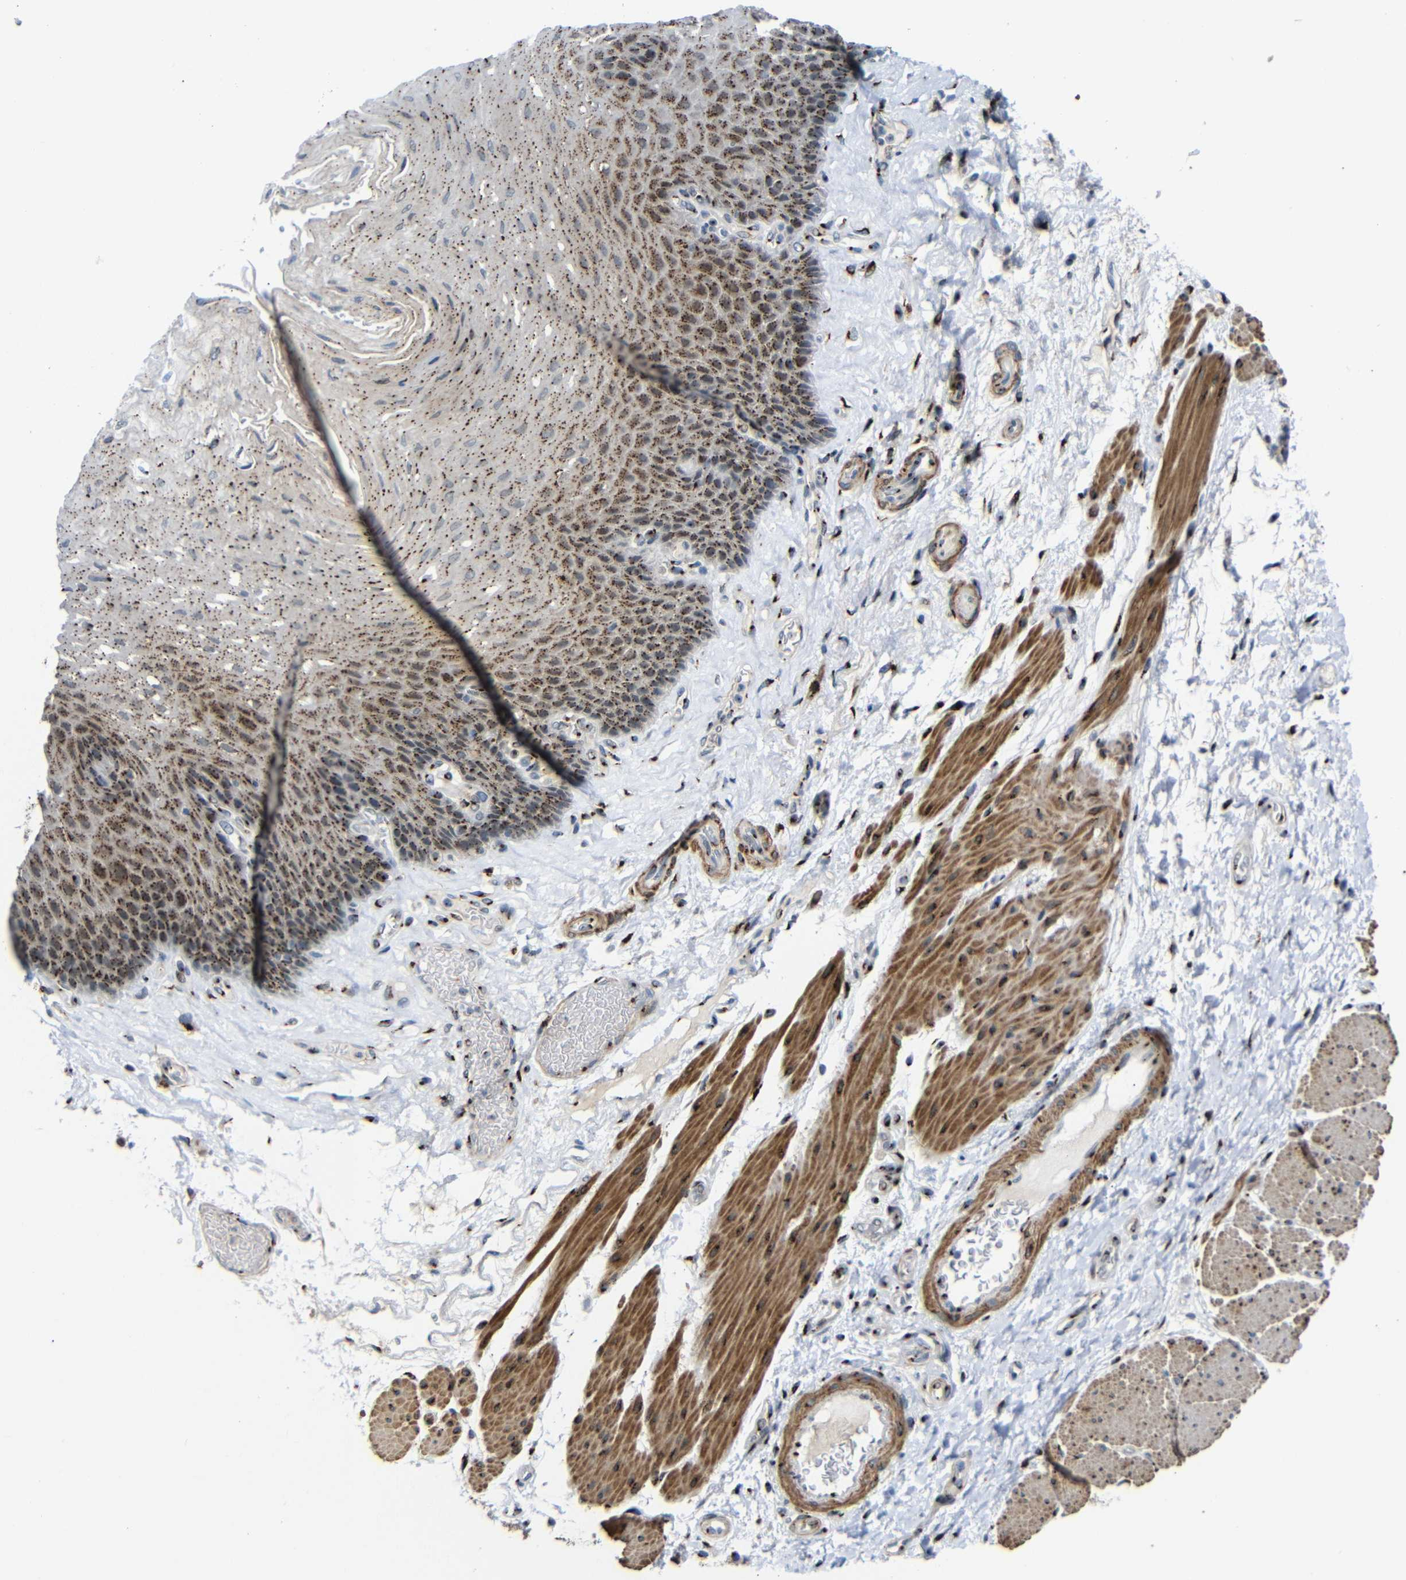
{"staining": {"intensity": "moderate", "quantity": ">75%", "location": "cytoplasmic/membranous"}, "tissue": "esophagus", "cell_type": "Squamous epithelial cells", "image_type": "normal", "snomed": [{"axis": "morphology", "description": "Normal tissue, NOS"}, {"axis": "topography", "description": "Esophagus"}], "caption": "Brown immunohistochemical staining in benign human esophagus exhibits moderate cytoplasmic/membranous expression in approximately >75% of squamous epithelial cells.", "gene": "TGOLN2", "patient": {"sex": "female", "age": 72}}